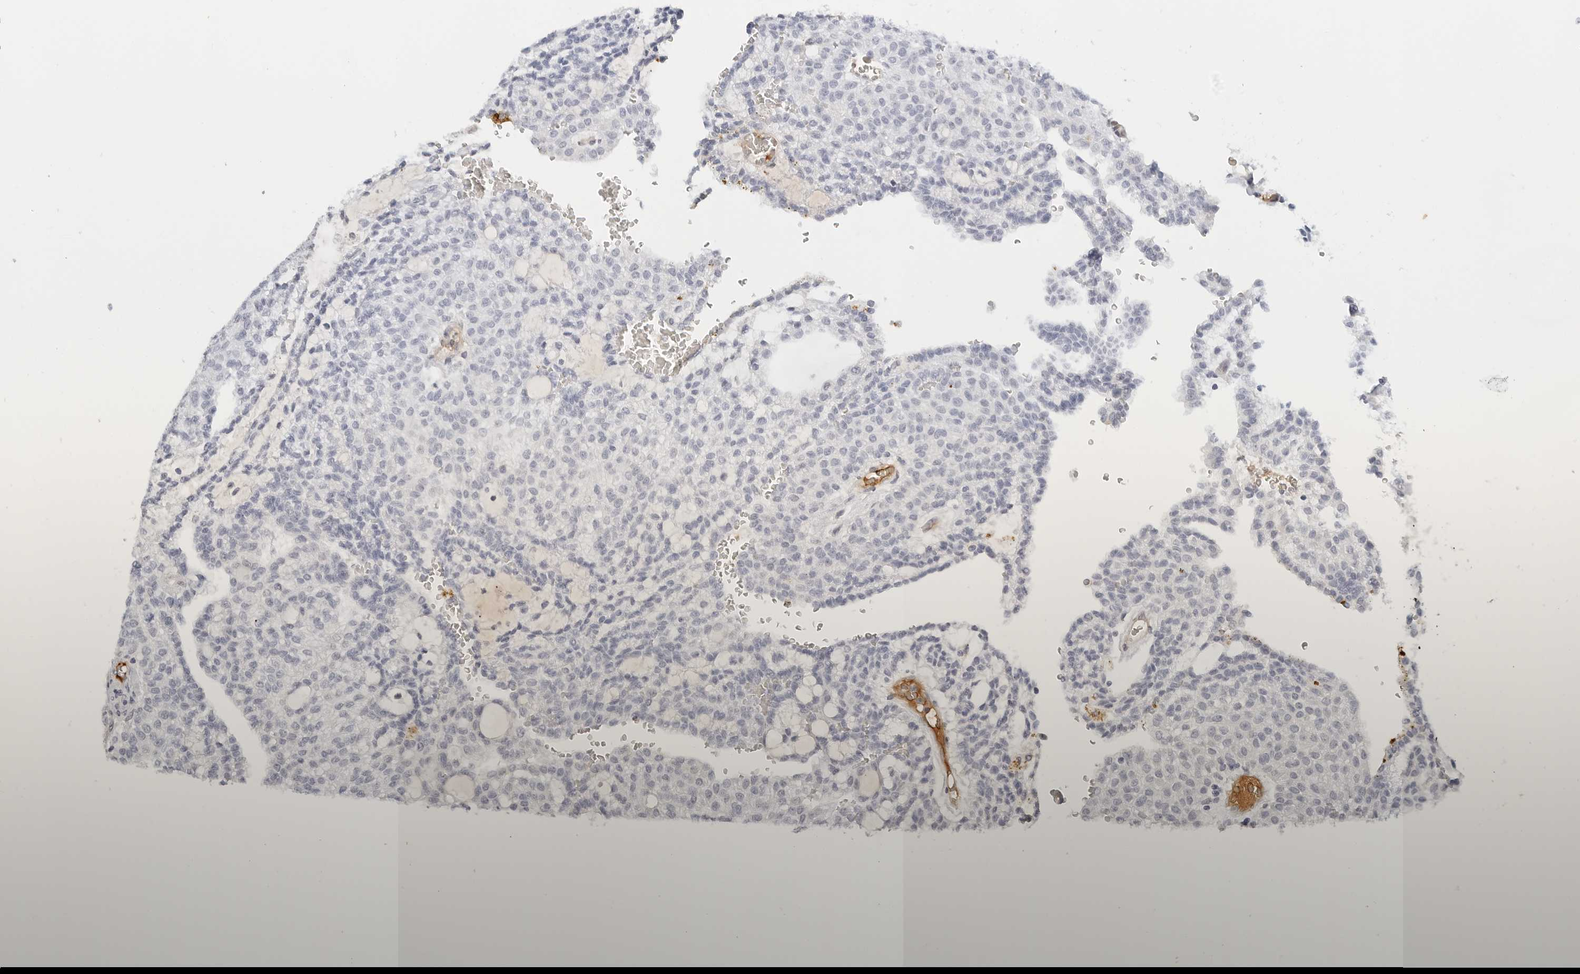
{"staining": {"intensity": "negative", "quantity": "none", "location": "none"}, "tissue": "renal cancer", "cell_type": "Tumor cells", "image_type": "cancer", "snomed": [{"axis": "morphology", "description": "Adenocarcinoma, NOS"}, {"axis": "topography", "description": "Kidney"}], "caption": "Immunohistochemistry (IHC) of human renal cancer reveals no expression in tumor cells.", "gene": "PKDCC", "patient": {"sex": "male", "age": 63}}